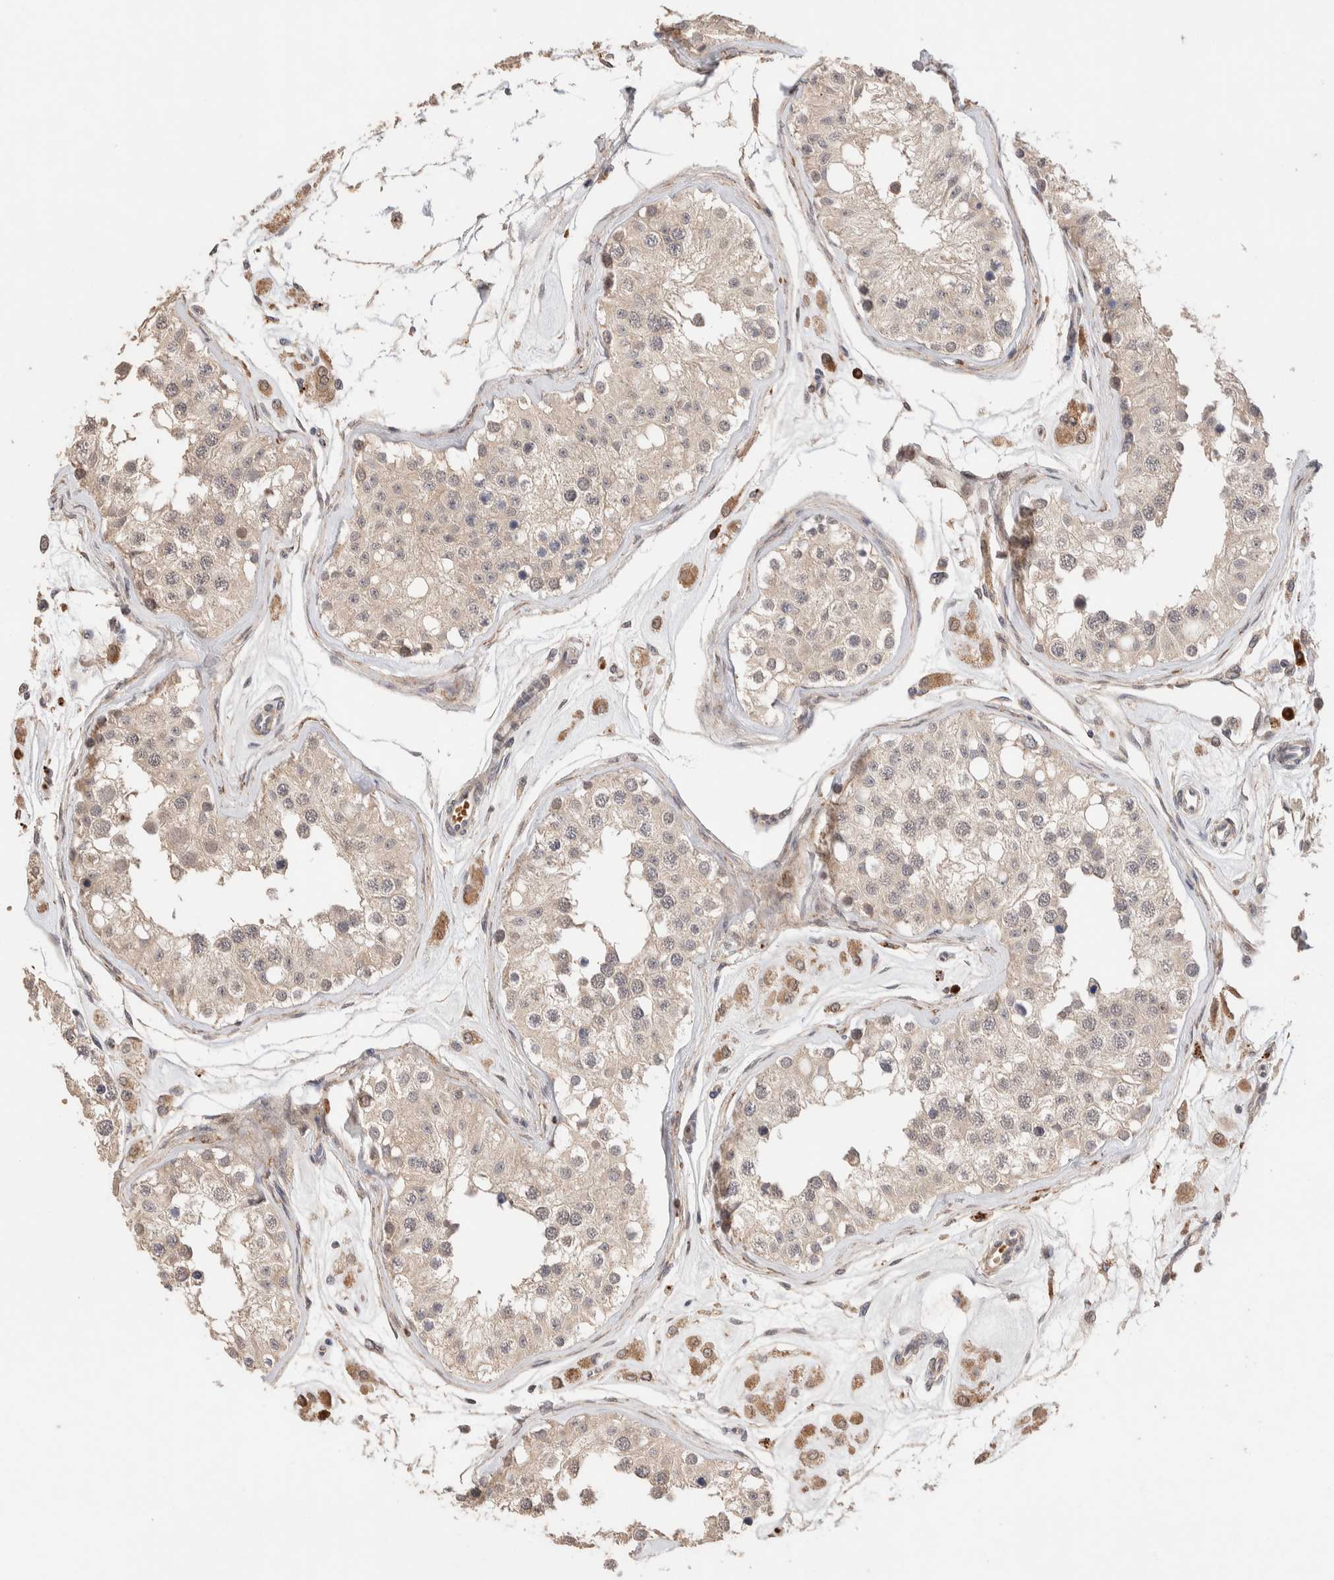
{"staining": {"intensity": "weak", "quantity": ">75%", "location": "cytoplasmic/membranous"}, "tissue": "testis", "cell_type": "Cells in seminiferous ducts", "image_type": "normal", "snomed": [{"axis": "morphology", "description": "Normal tissue, NOS"}, {"axis": "morphology", "description": "Adenocarcinoma, metastatic, NOS"}, {"axis": "topography", "description": "Testis"}], "caption": "Immunohistochemical staining of unremarkable human testis exhibits >75% levels of weak cytoplasmic/membranous protein staining in about >75% of cells in seminiferous ducts.", "gene": "CASK", "patient": {"sex": "male", "age": 26}}